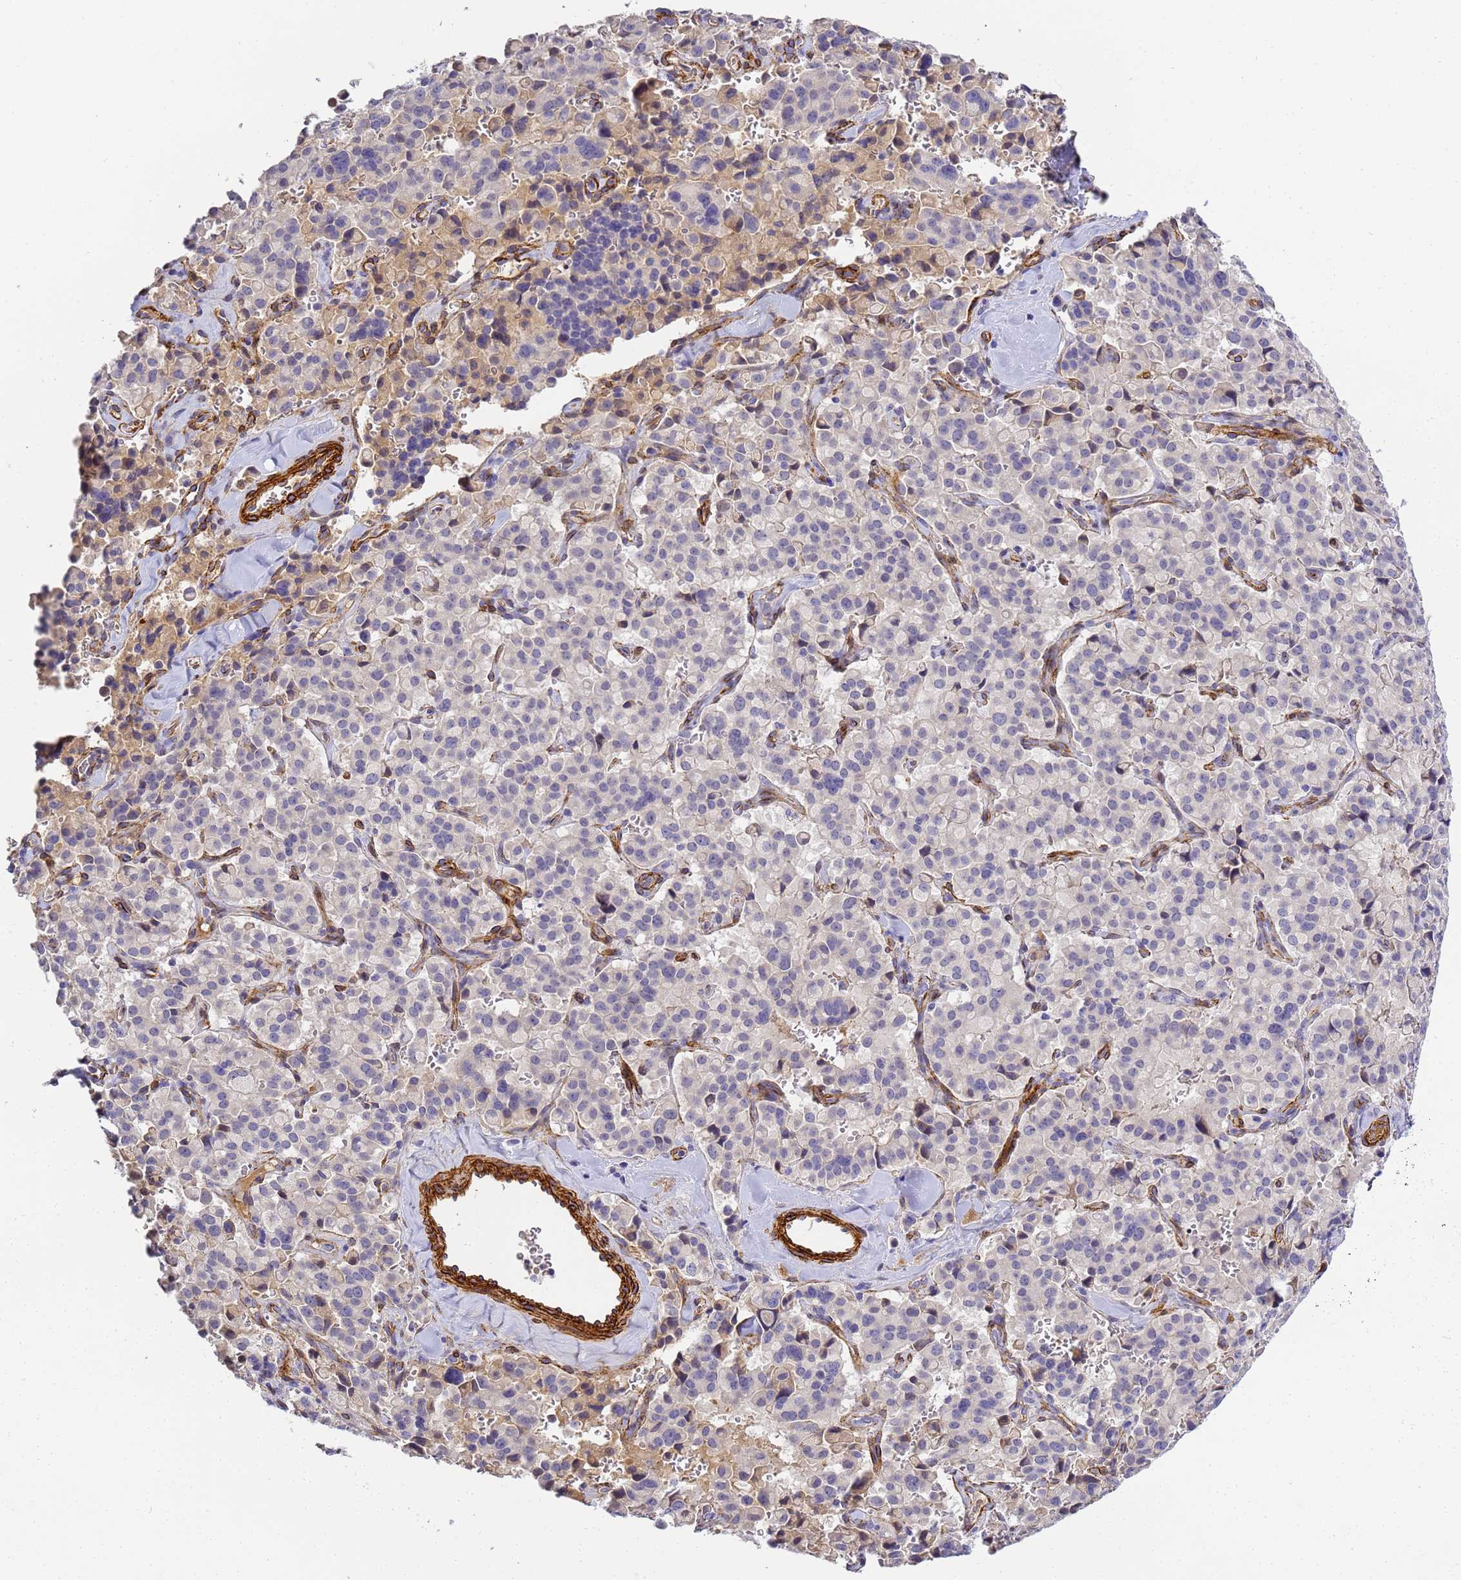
{"staining": {"intensity": "negative", "quantity": "none", "location": "none"}, "tissue": "pancreatic cancer", "cell_type": "Tumor cells", "image_type": "cancer", "snomed": [{"axis": "morphology", "description": "Adenocarcinoma, NOS"}, {"axis": "topography", "description": "Pancreas"}], "caption": "IHC histopathology image of neoplastic tissue: pancreatic cancer stained with DAB (3,3'-diaminobenzidine) demonstrates no significant protein staining in tumor cells. (Stains: DAB immunohistochemistry with hematoxylin counter stain, Microscopy: brightfield microscopy at high magnification).", "gene": "CFH", "patient": {"sex": "male", "age": 65}}